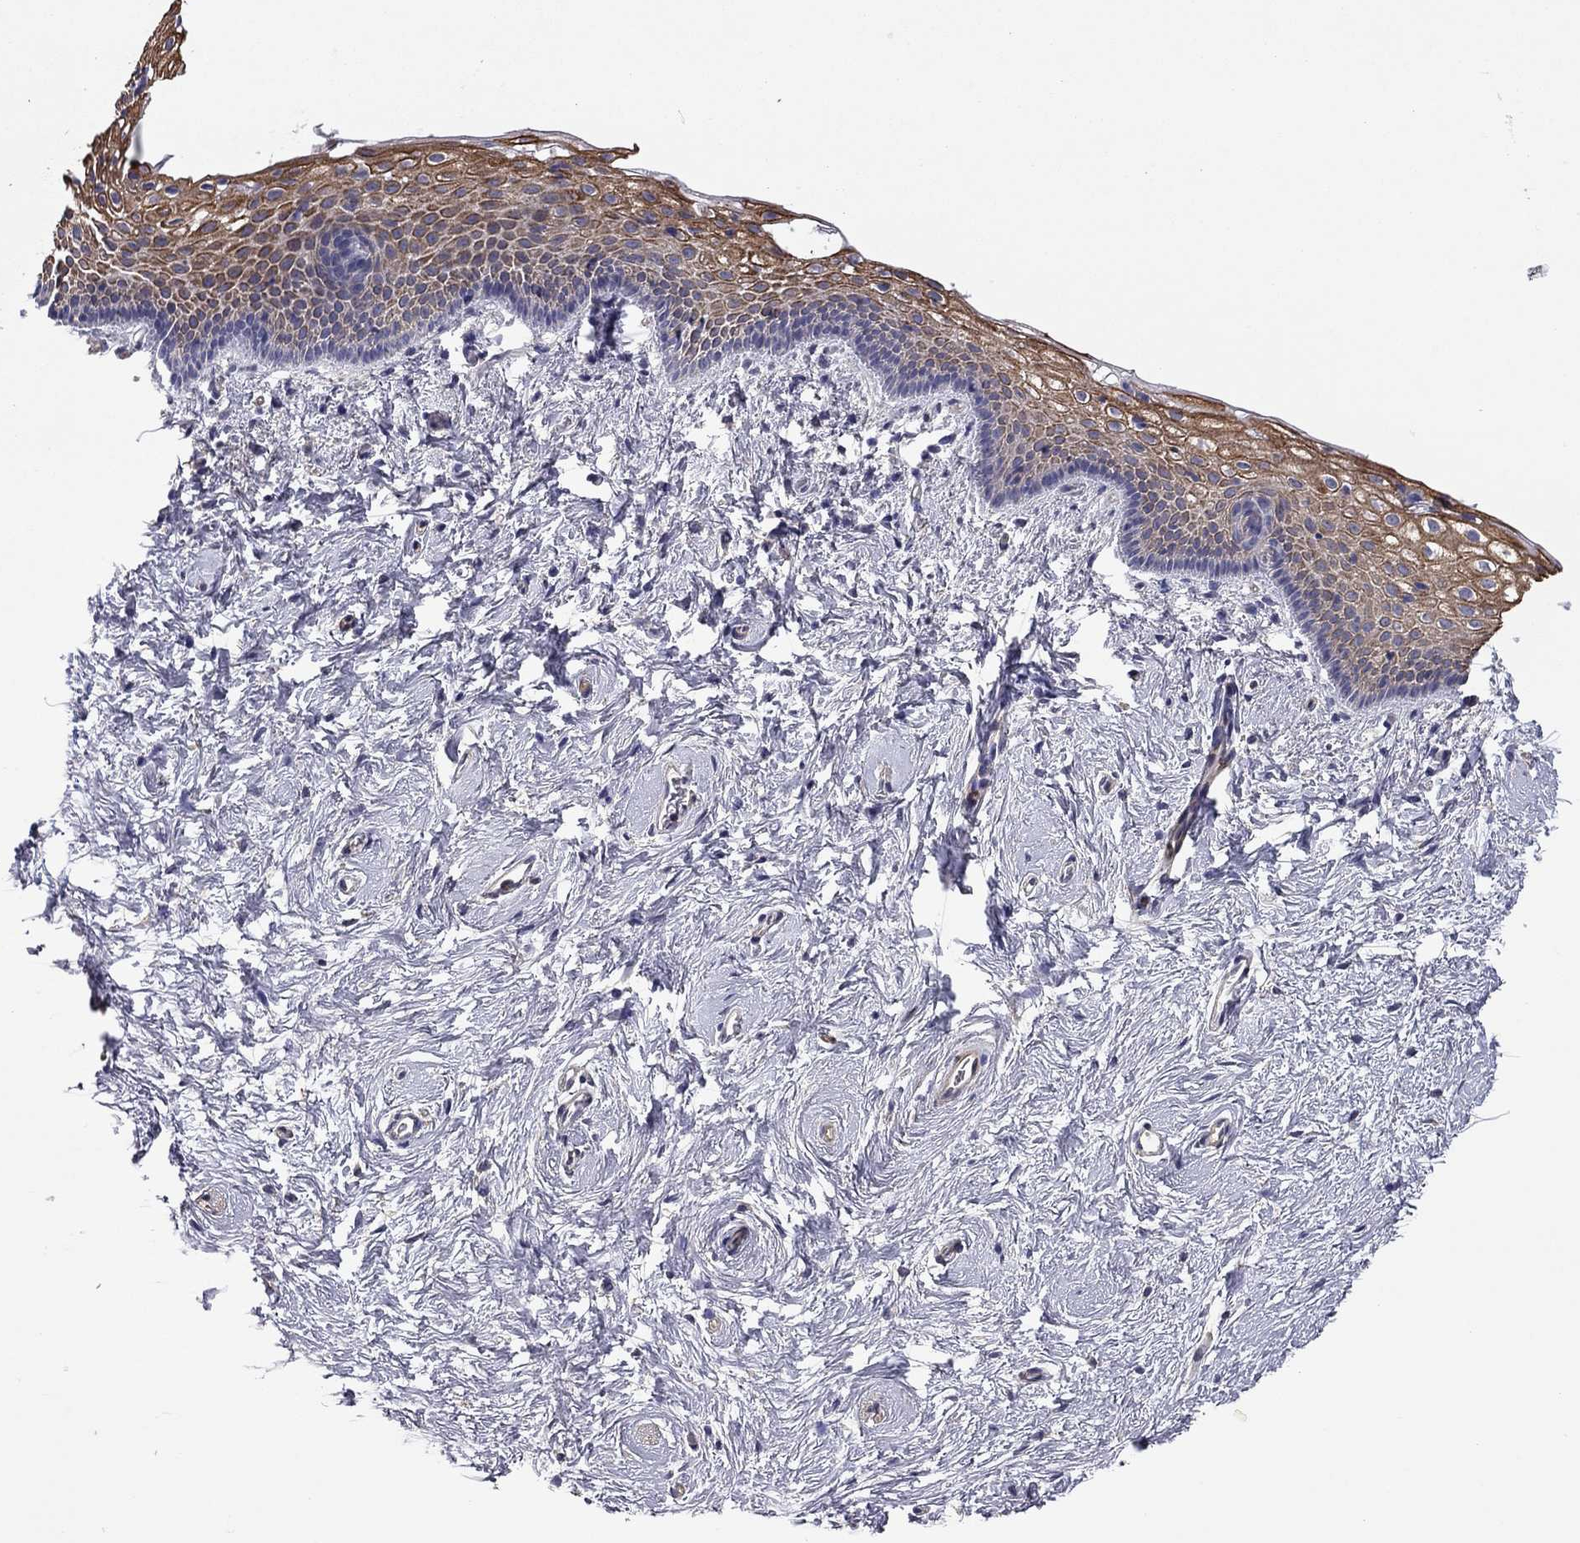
{"staining": {"intensity": "strong", "quantity": "25%-75%", "location": "cytoplasmic/membranous"}, "tissue": "vagina", "cell_type": "Squamous epithelial cells", "image_type": "normal", "snomed": [{"axis": "morphology", "description": "Normal tissue, NOS"}, {"axis": "topography", "description": "Vagina"}], "caption": "This is an image of immunohistochemistry (IHC) staining of unremarkable vagina, which shows strong staining in the cytoplasmic/membranous of squamous epithelial cells.", "gene": "TCHH", "patient": {"sex": "female", "age": 61}}